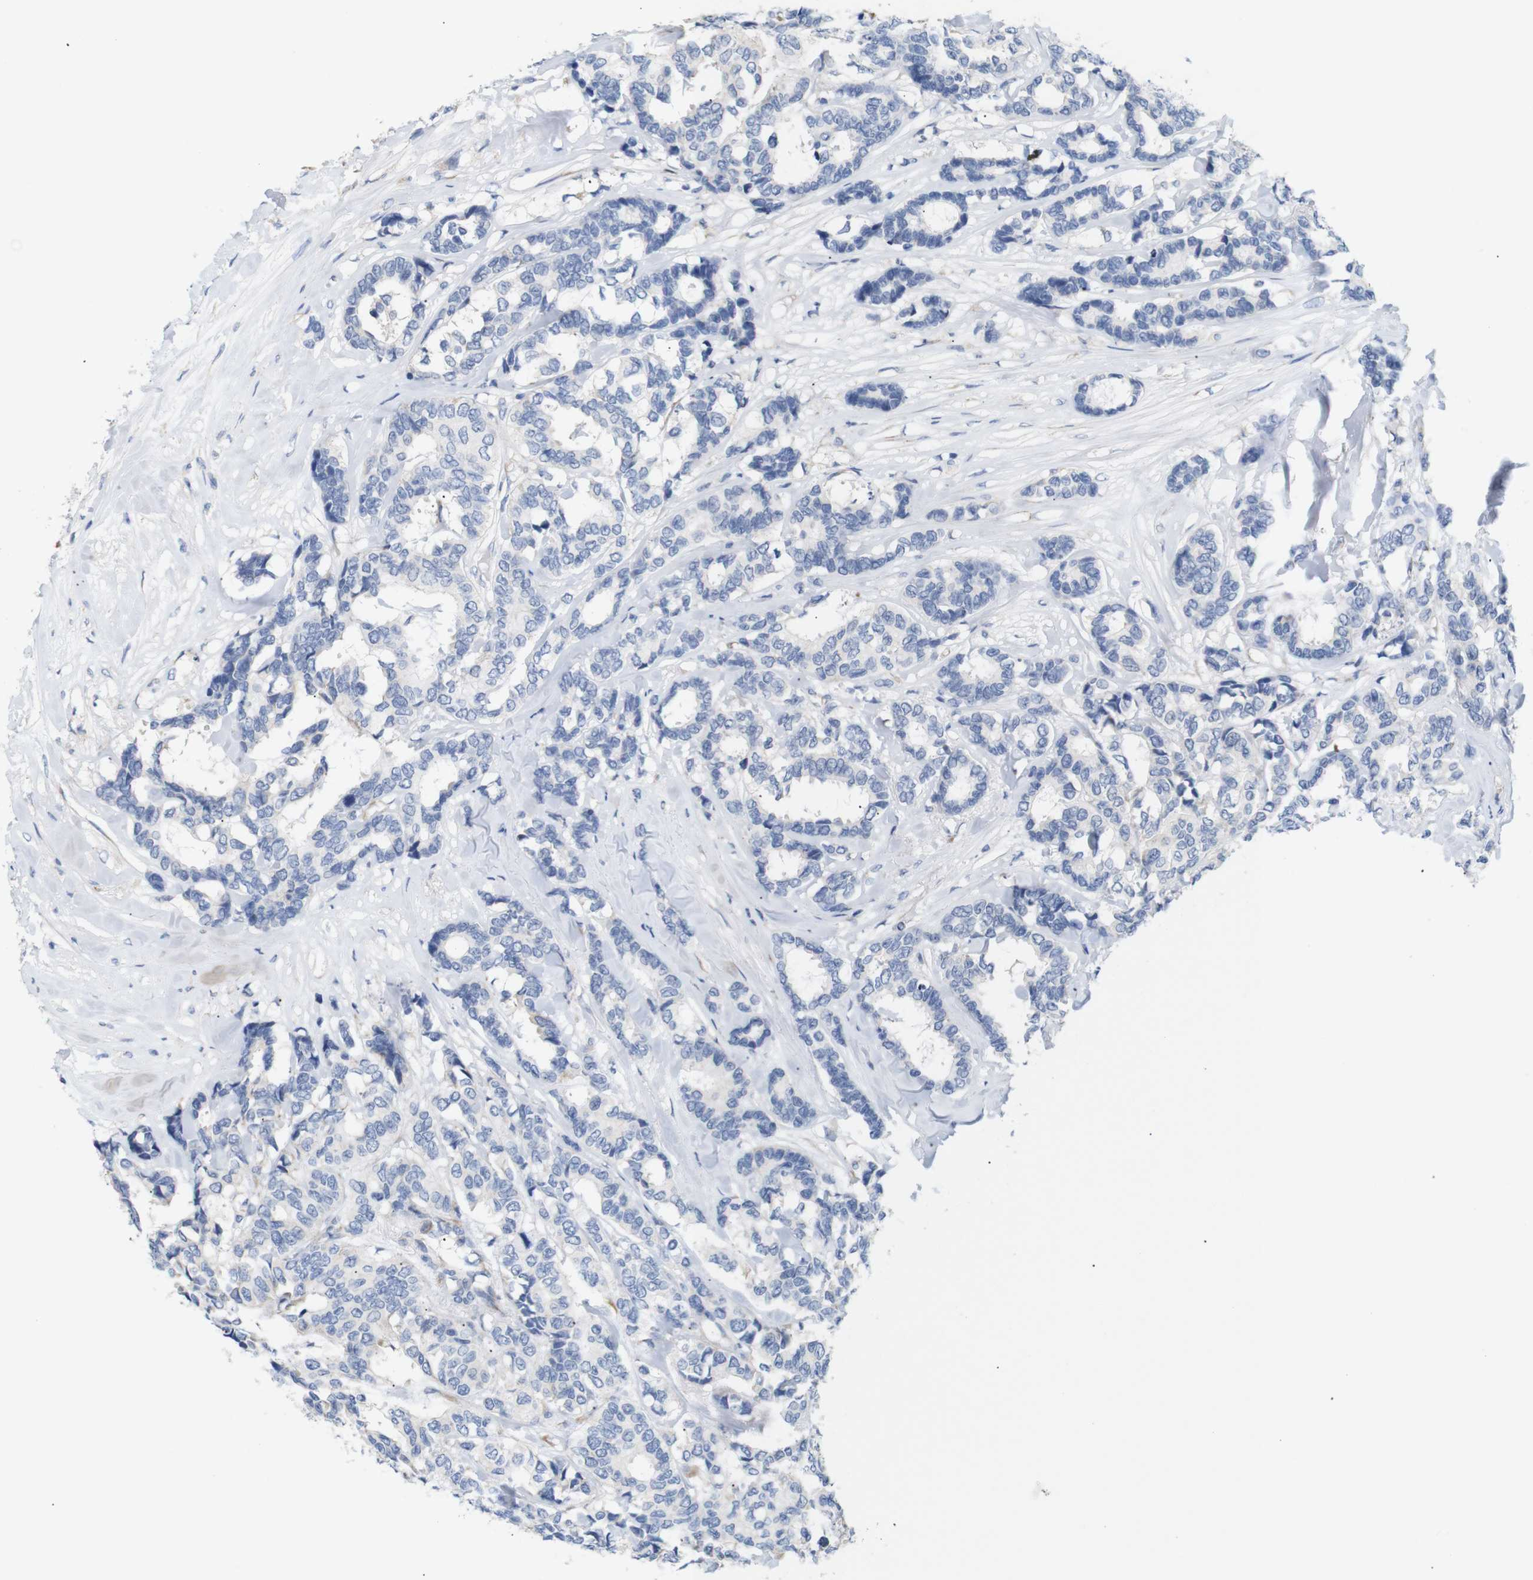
{"staining": {"intensity": "negative", "quantity": "none", "location": "none"}, "tissue": "breast cancer", "cell_type": "Tumor cells", "image_type": "cancer", "snomed": [{"axis": "morphology", "description": "Duct carcinoma"}, {"axis": "topography", "description": "Breast"}], "caption": "An image of breast invasive ductal carcinoma stained for a protein reveals no brown staining in tumor cells.", "gene": "TRIM5", "patient": {"sex": "female", "age": 87}}